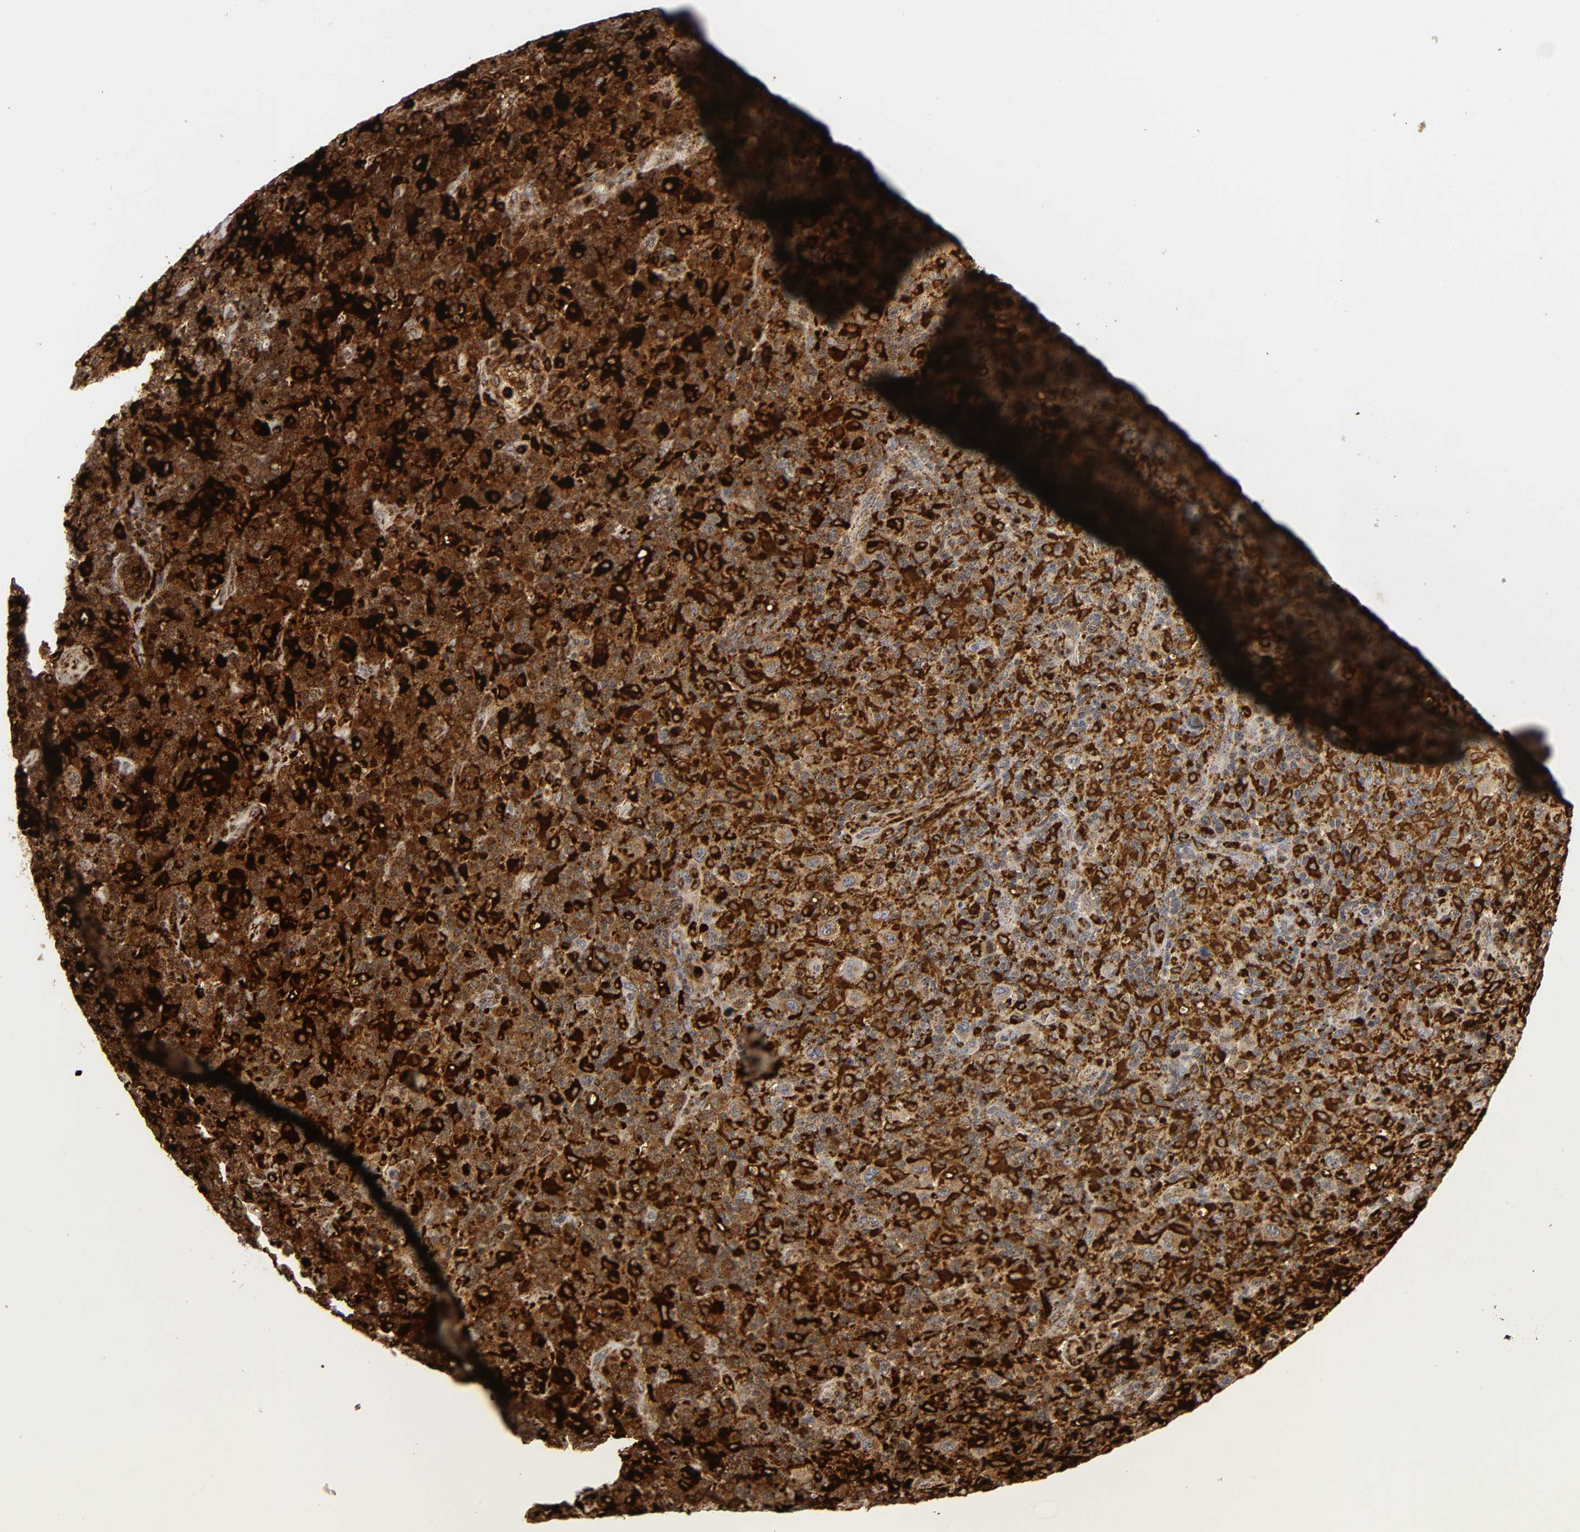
{"staining": {"intensity": "strong", "quantity": ">75%", "location": "cytoplasmic/membranous"}, "tissue": "lymphoma", "cell_type": "Tumor cells", "image_type": "cancer", "snomed": [{"axis": "morphology", "description": "Hodgkin's disease, NOS"}, {"axis": "topography", "description": "Lymph node"}], "caption": "A high amount of strong cytoplasmic/membranous expression is present in about >75% of tumor cells in Hodgkin's disease tissue.", "gene": "PSAP", "patient": {"sex": "male", "age": 65}}